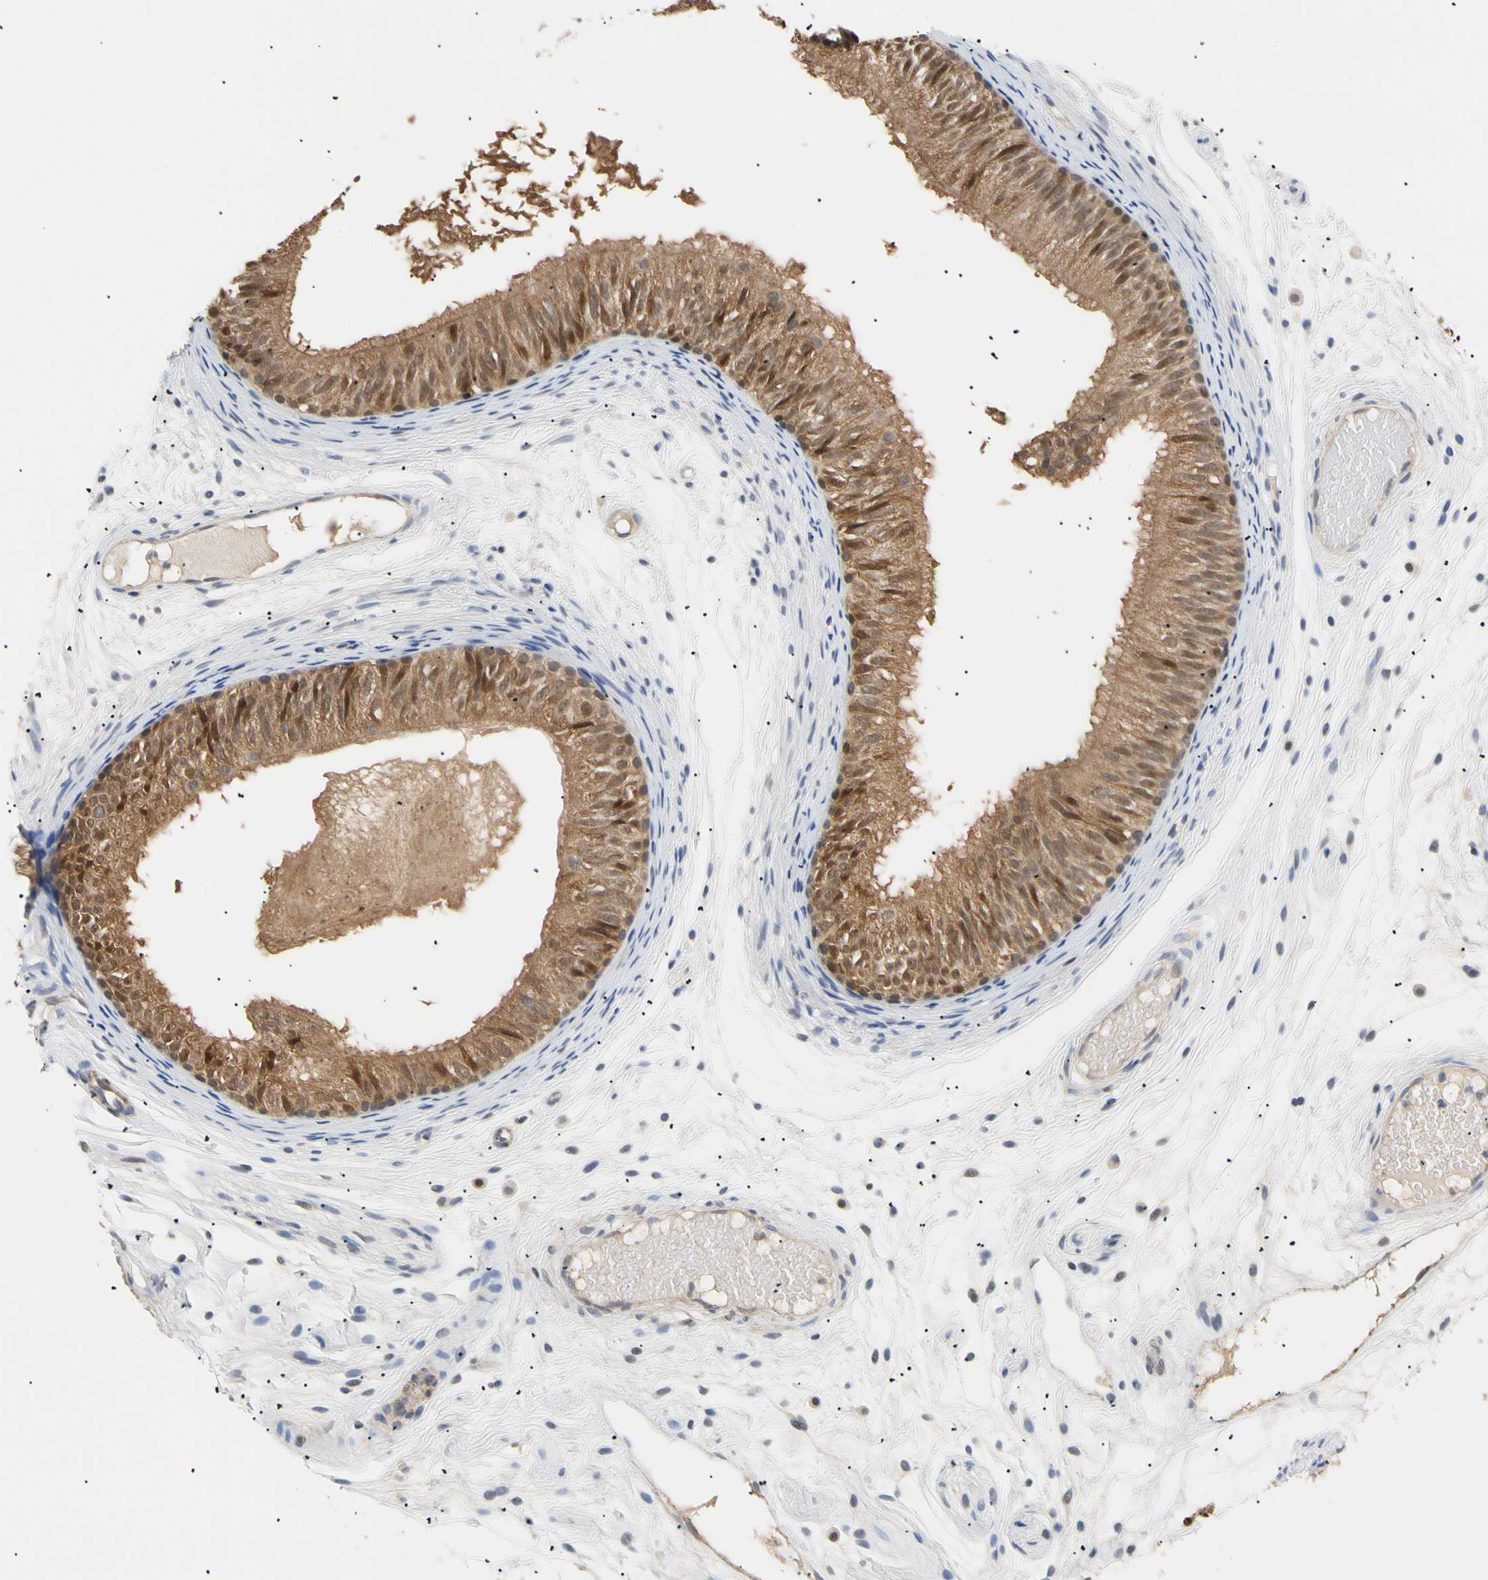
{"staining": {"intensity": "moderate", "quantity": ">75%", "location": "cytoplasmic/membranous"}, "tissue": "epididymis", "cell_type": "Glandular cells", "image_type": "normal", "snomed": [{"axis": "morphology", "description": "Normal tissue, NOS"}, {"axis": "morphology", "description": "Atrophy, NOS"}, {"axis": "topography", "description": "Testis"}, {"axis": "topography", "description": "Epididymis"}], "caption": "Protein expression analysis of benign epididymis displays moderate cytoplasmic/membranous positivity in approximately >75% of glandular cells. (Stains: DAB (3,3'-diaminobenzidine) in brown, nuclei in blue, Microscopy: brightfield microscopy at high magnification).", "gene": "SEC23B", "patient": {"sex": "male", "age": 18}}